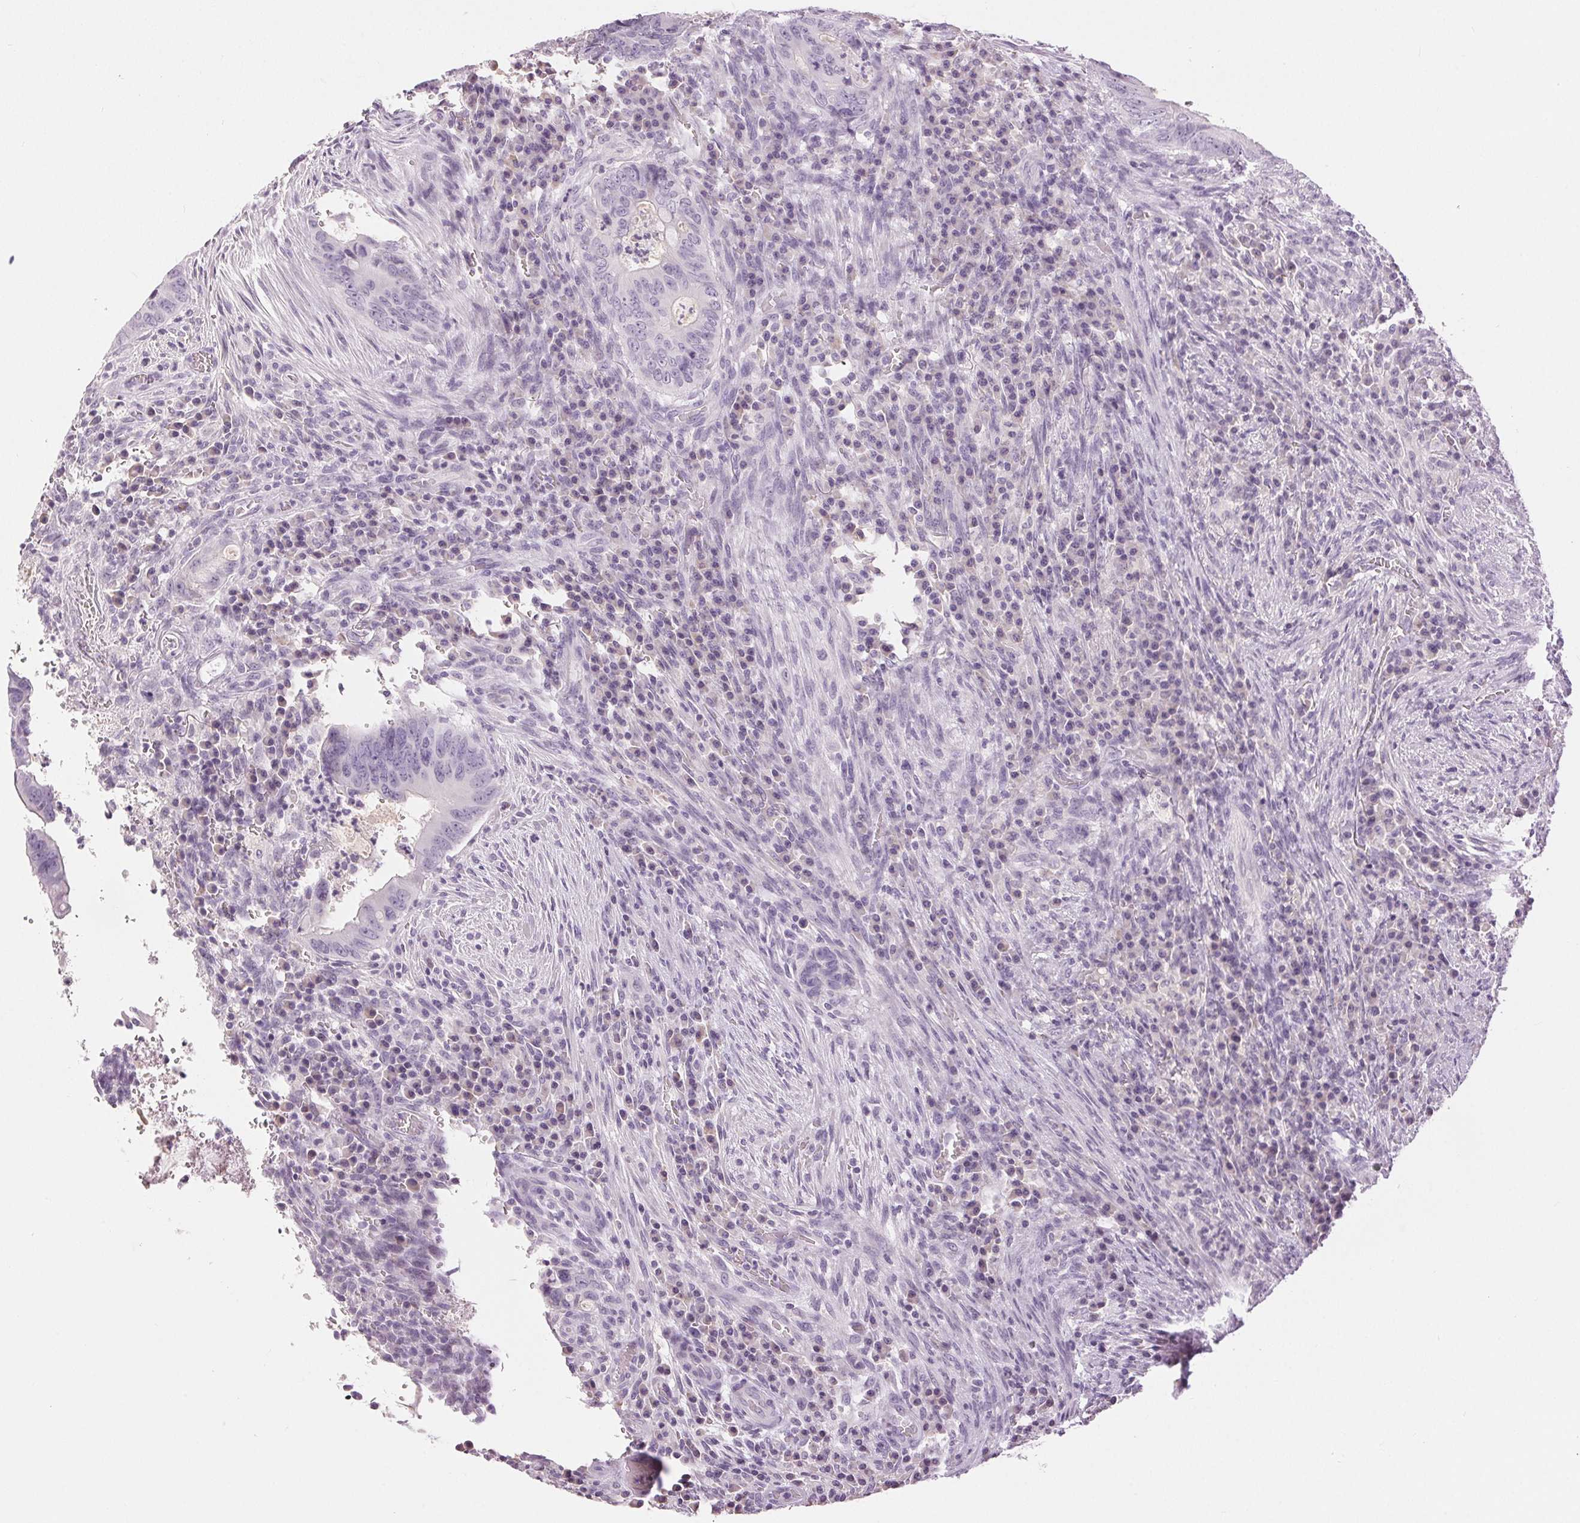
{"staining": {"intensity": "negative", "quantity": "none", "location": "none"}, "tissue": "colorectal cancer", "cell_type": "Tumor cells", "image_type": "cancer", "snomed": [{"axis": "morphology", "description": "Adenocarcinoma, NOS"}, {"axis": "topography", "description": "Colon"}], "caption": "Immunohistochemical staining of human colorectal cancer (adenocarcinoma) exhibits no significant expression in tumor cells.", "gene": "DSG3", "patient": {"sex": "female", "age": 74}}